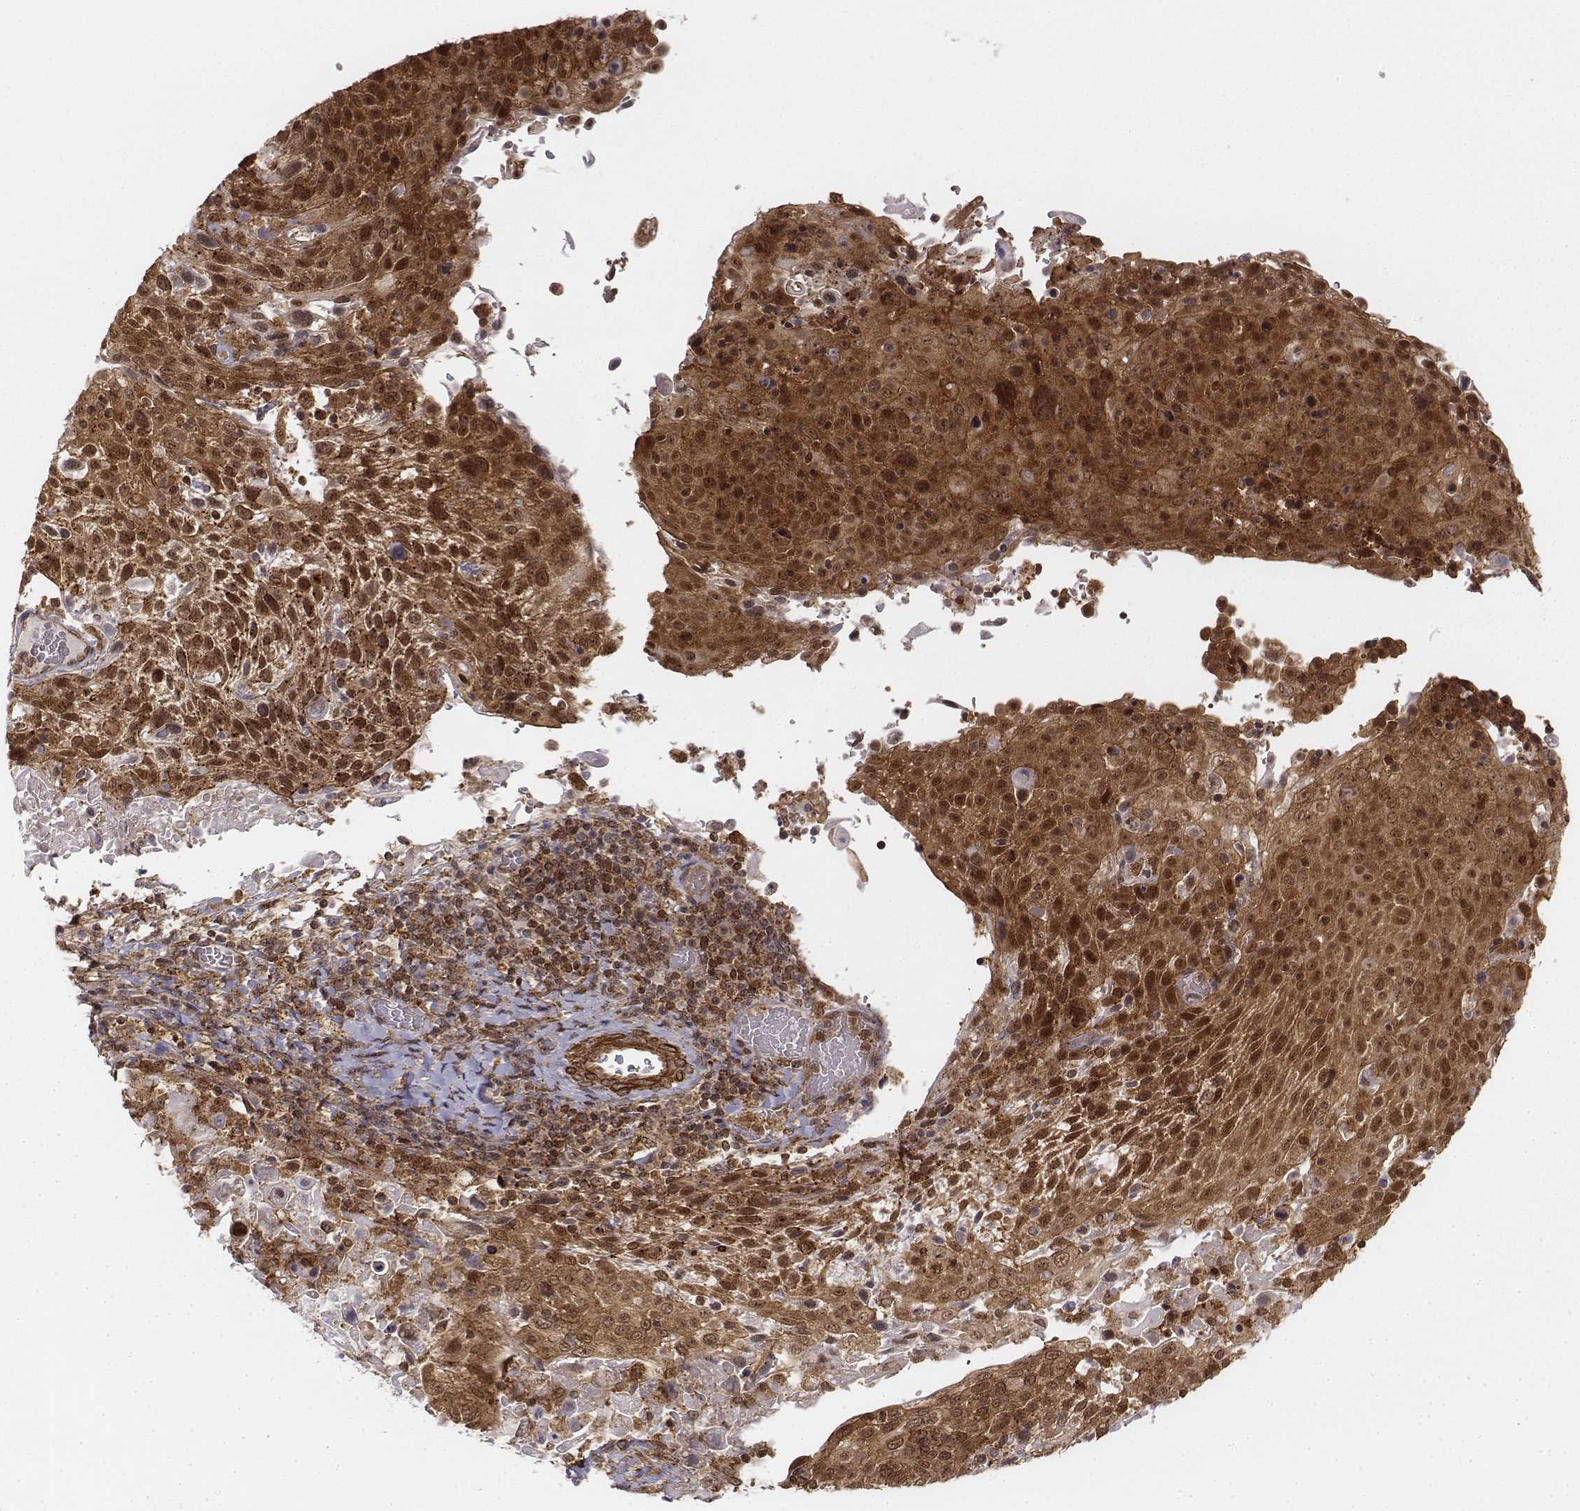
{"staining": {"intensity": "strong", "quantity": ">75%", "location": "cytoplasmic/membranous,nuclear"}, "tissue": "cervical cancer", "cell_type": "Tumor cells", "image_type": "cancer", "snomed": [{"axis": "morphology", "description": "Squamous cell carcinoma, NOS"}, {"axis": "topography", "description": "Cervix"}], "caption": "The immunohistochemical stain labels strong cytoplasmic/membranous and nuclear staining in tumor cells of cervical cancer tissue. (Brightfield microscopy of DAB IHC at high magnification).", "gene": "ZFYVE19", "patient": {"sex": "female", "age": 61}}